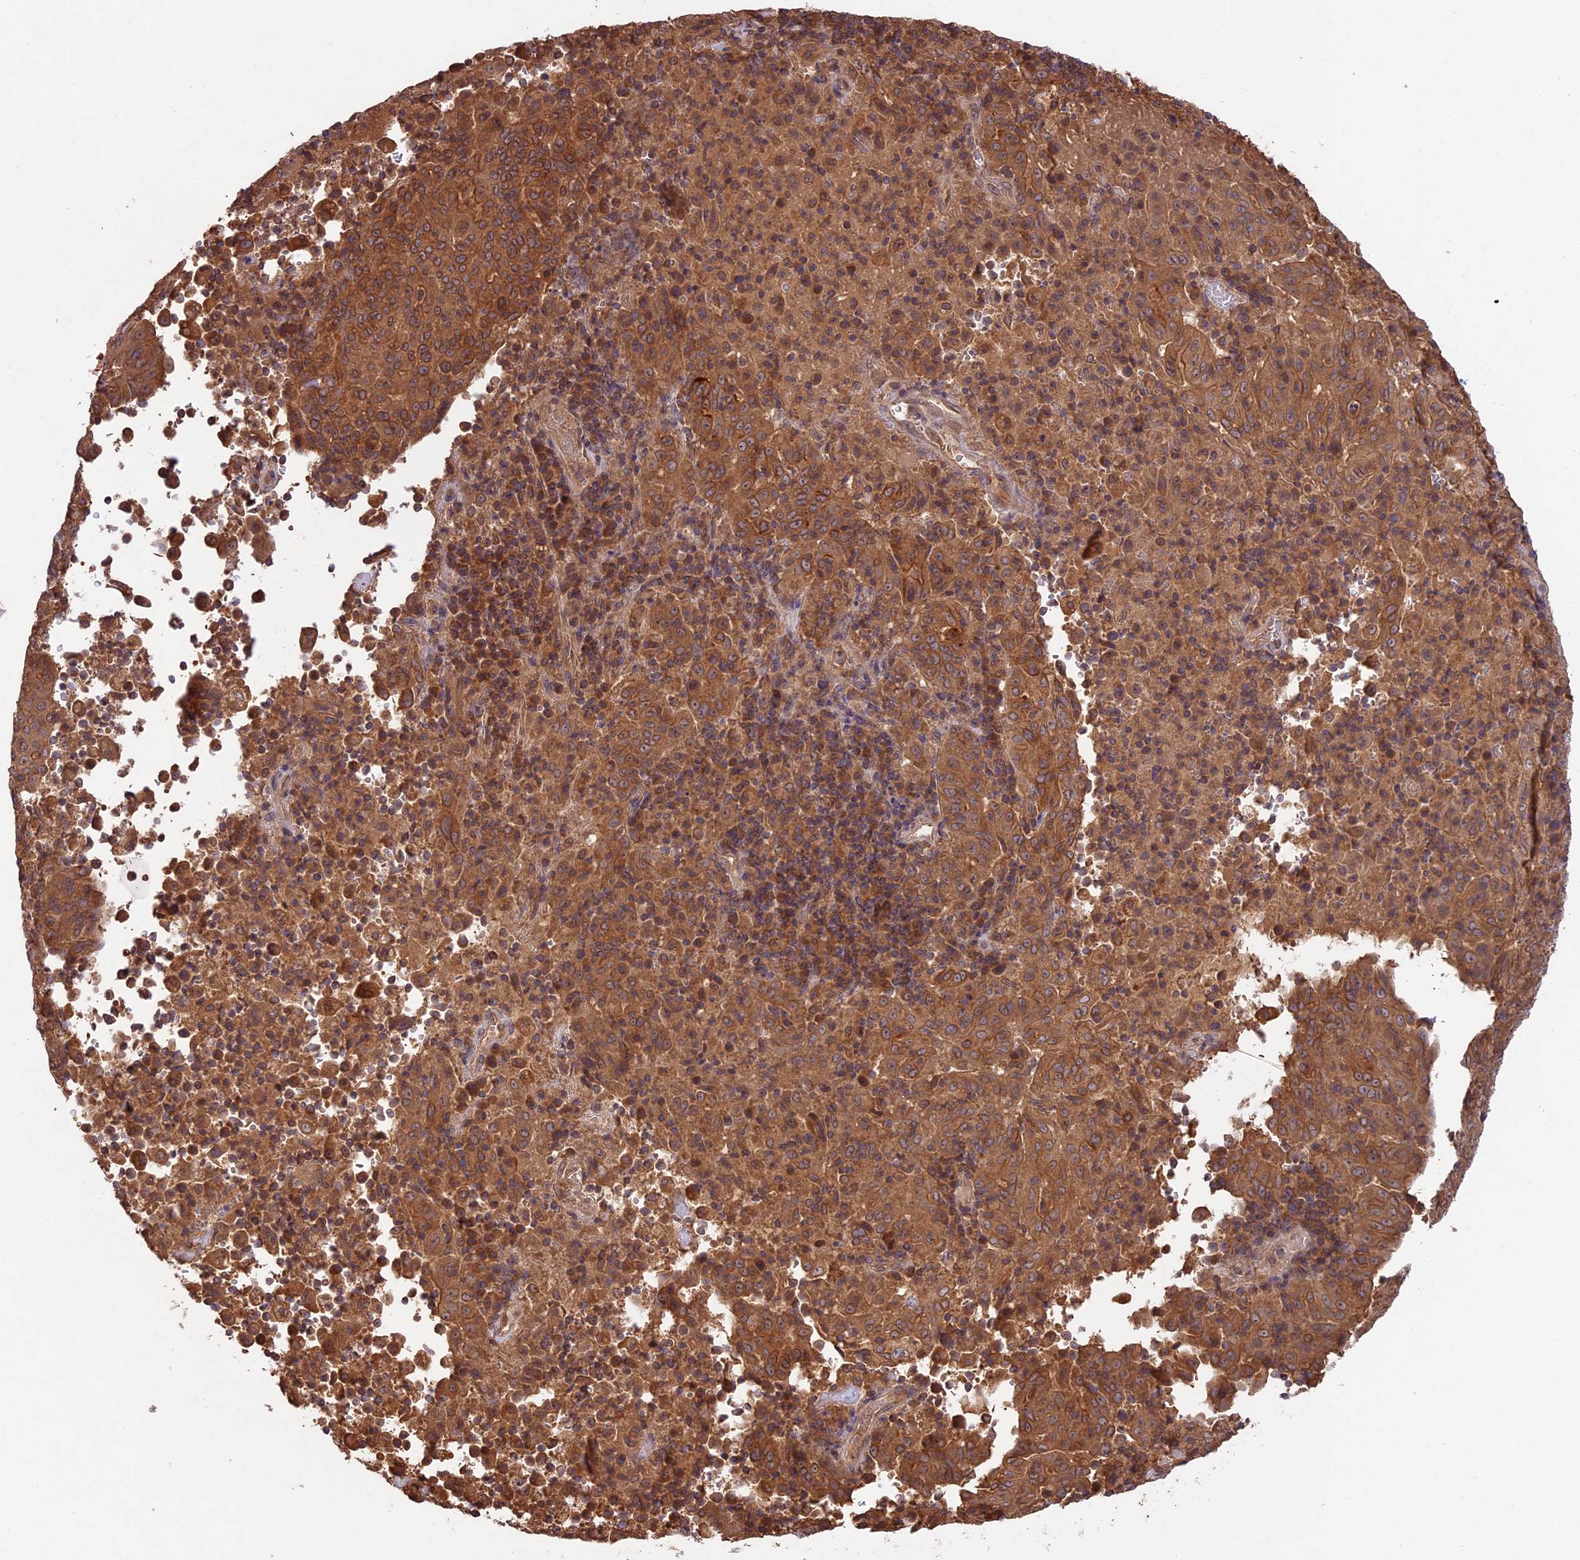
{"staining": {"intensity": "strong", "quantity": ">75%", "location": "cytoplasmic/membranous"}, "tissue": "pancreatic cancer", "cell_type": "Tumor cells", "image_type": "cancer", "snomed": [{"axis": "morphology", "description": "Adenocarcinoma, NOS"}, {"axis": "topography", "description": "Pancreas"}], "caption": "Immunohistochemical staining of pancreatic cancer displays high levels of strong cytoplasmic/membranous protein staining in approximately >75% of tumor cells.", "gene": "CHAC1", "patient": {"sex": "male", "age": 63}}